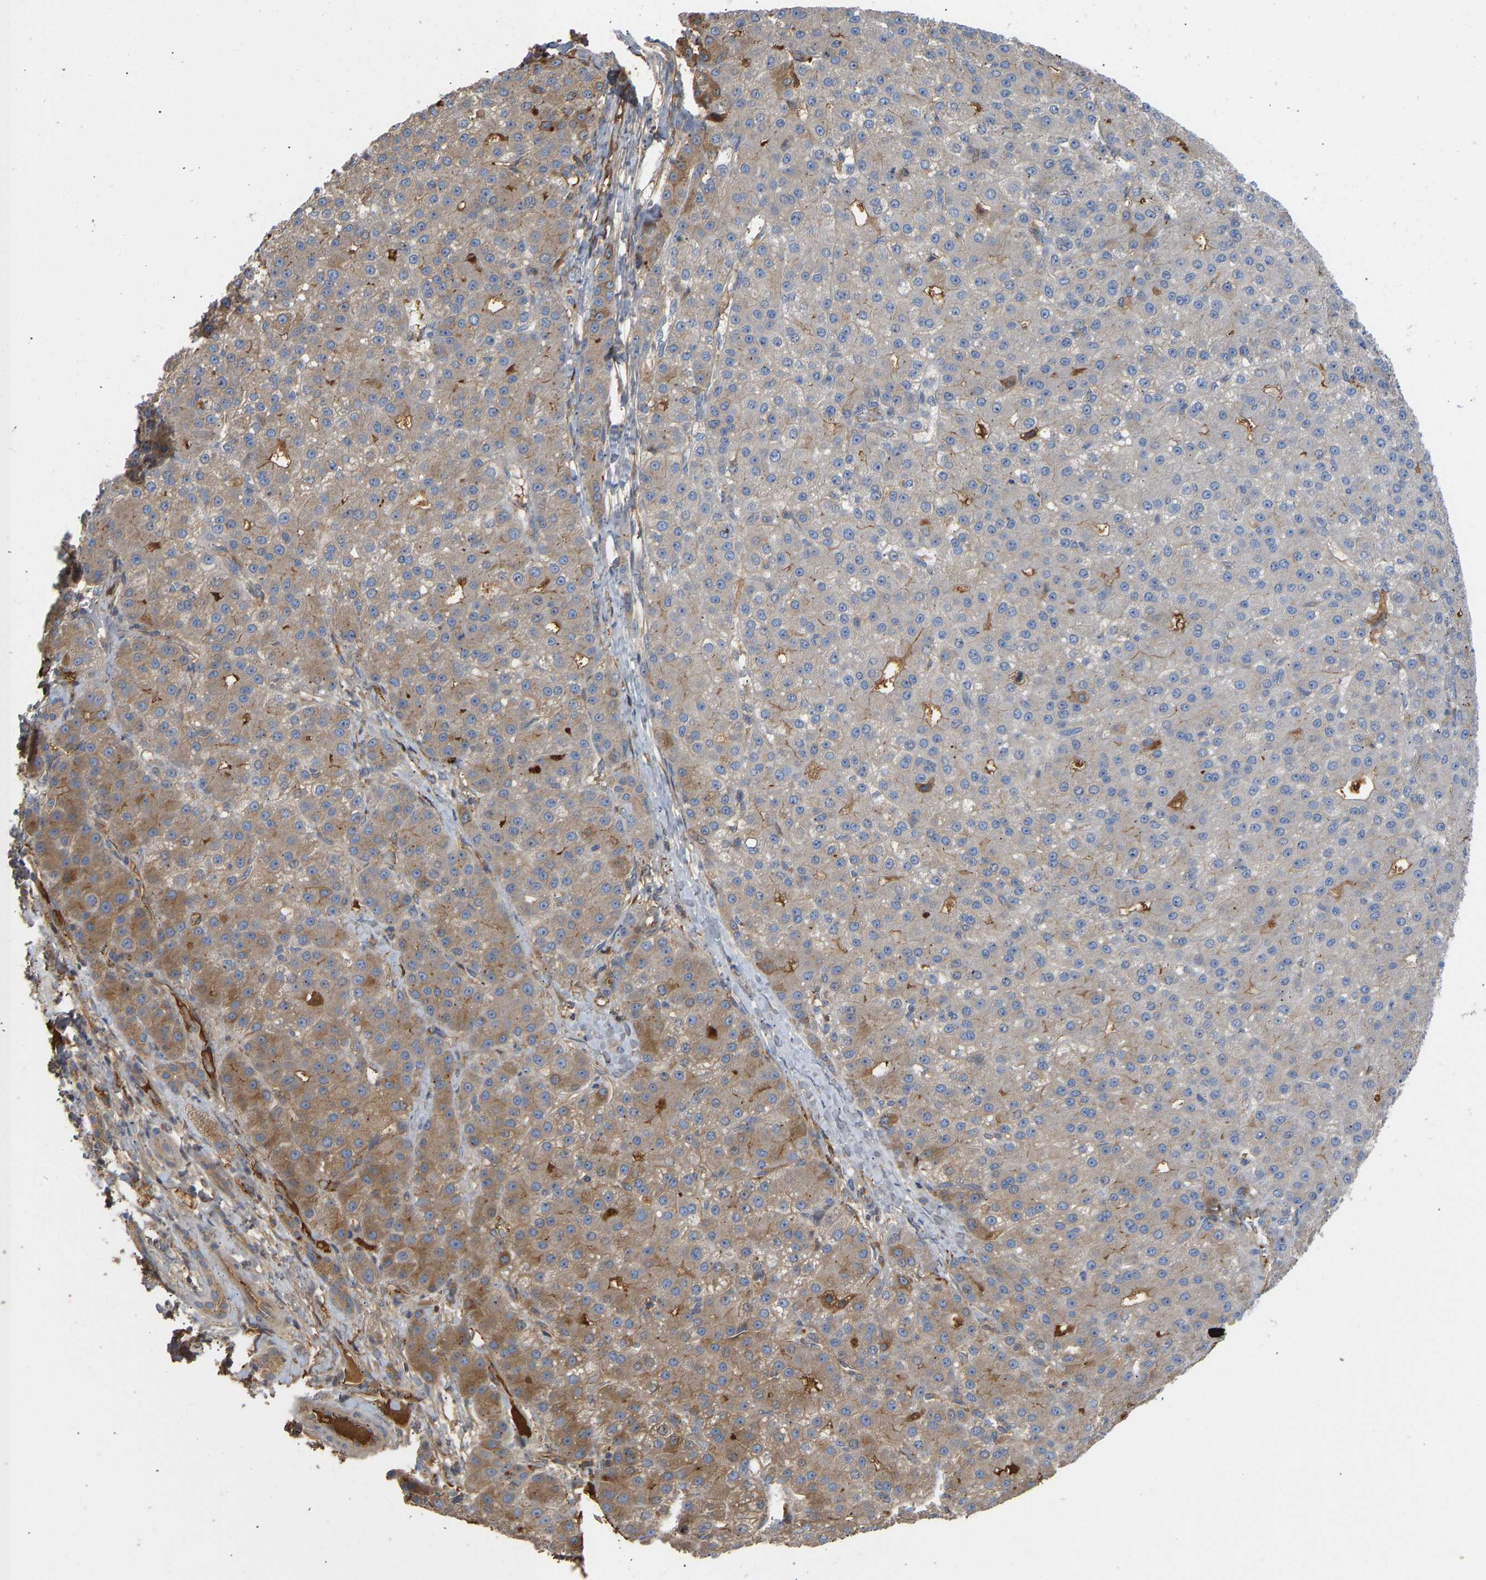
{"staining": {"intensity": "moderate", "quantity": "<25%", "location": "cytoplasmic/membranous"}, "tissue": "liver cancer", "cell_type": "Tumor cells", "image_type": "cancer", "snomed": [{"axis": "morphology", "description": "Carcinoma, Hepatocellular, NOS"}, {"axis": "topography", "description": "Liver"}], "caption": "Immunohistochemical staining of human liver cancer demonstrates low levels of moderate cytoplasmic/membranous protein positivity in about <25% of tumor cells.", "gene": "VCPKMT", "patient": {"sex": "male", "age": 67}}